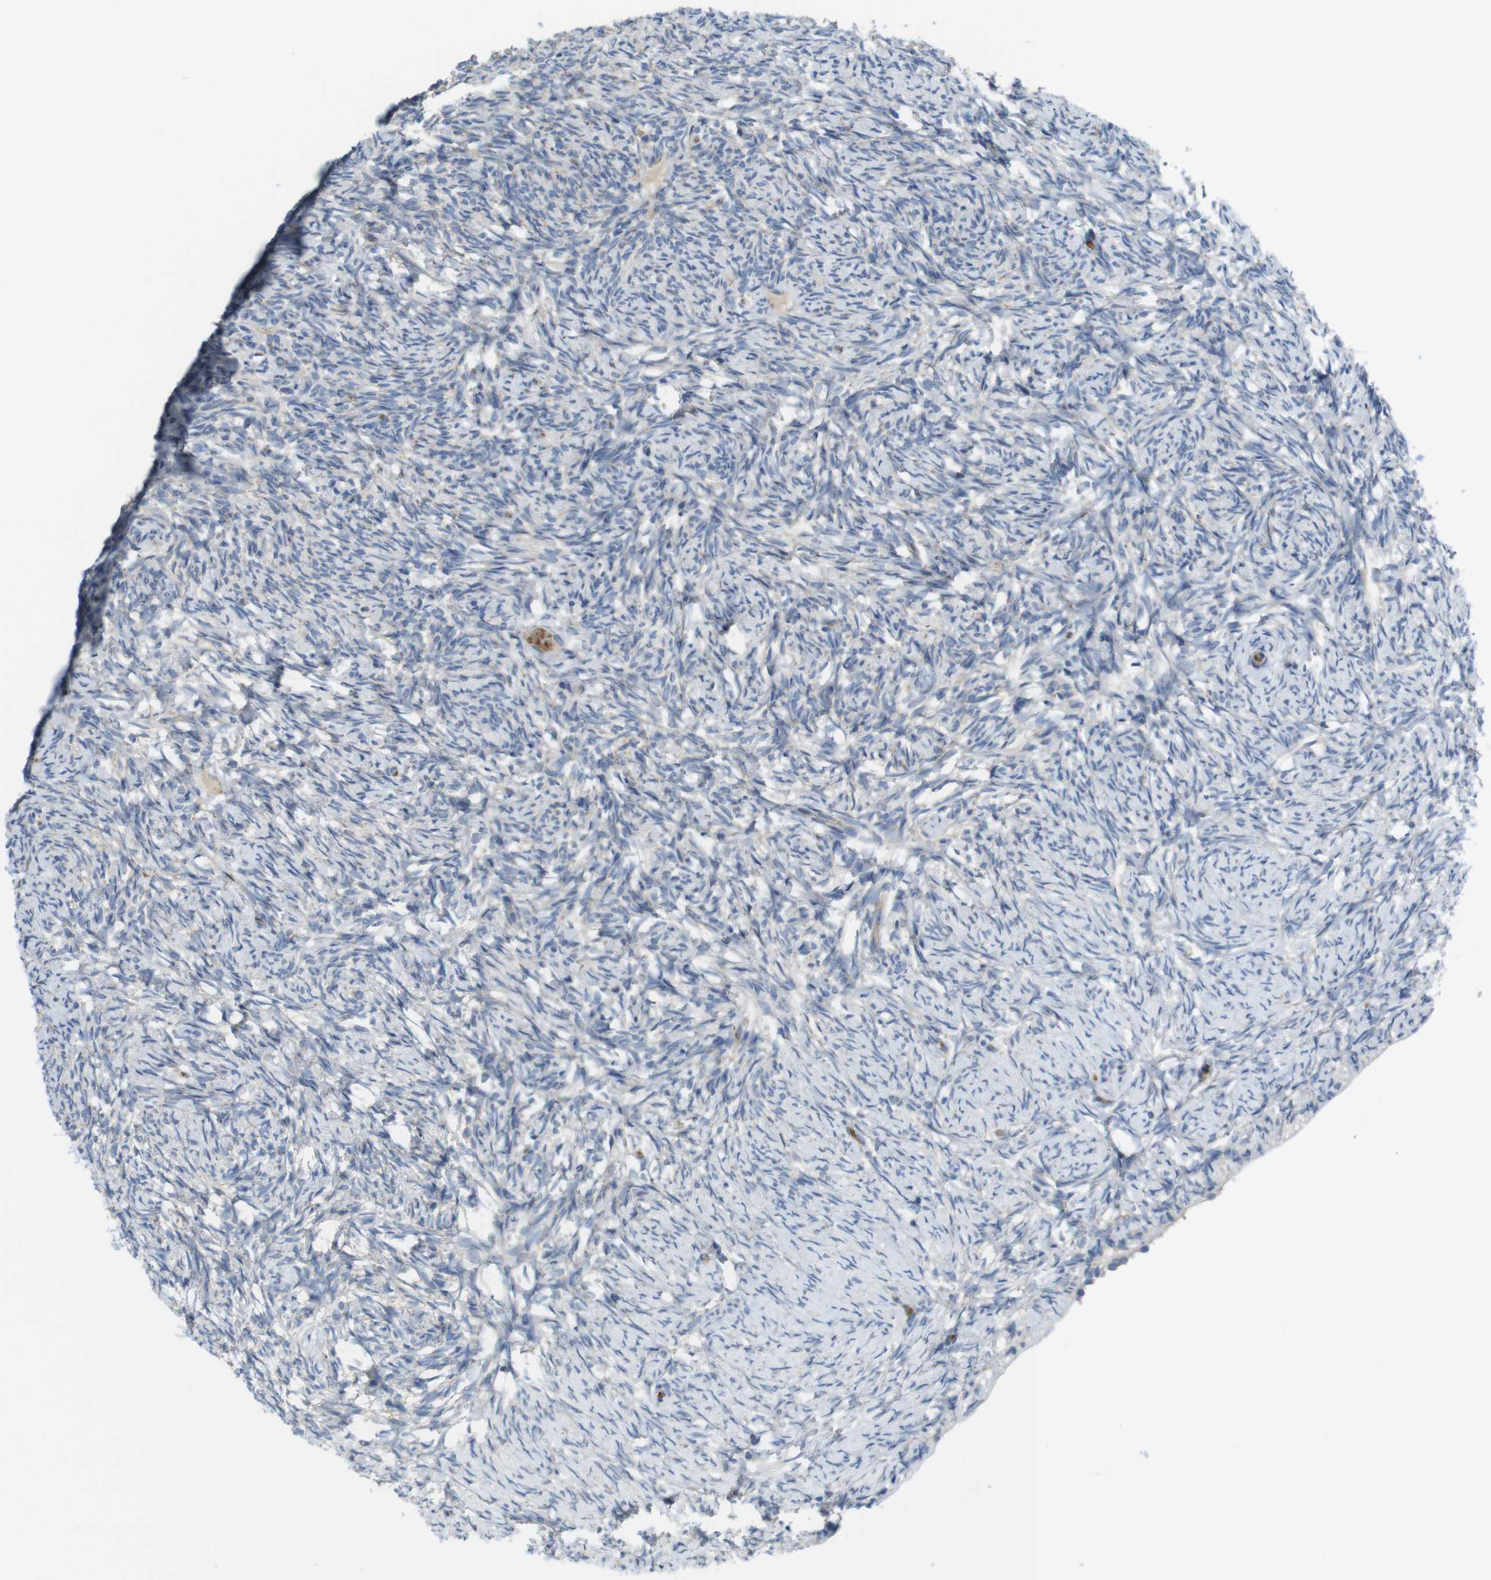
{"staining": {"intensity": "negative", "quantity": "none", "location": "none"}, "tissue": "ovary", "cell_type": "Ovarian stroma cells", "image_type": "normal", "snomed": [{"axis": "morphology", "description": "Normal tissue, NOS"}, {"axis": "topography", "description": "Ovary"}], "caption": "Ovarian stroma cells show no significant protein expression in normal ovary. Brightfield microscopy of immunohistochemistry stained with DAB (brown) and hematoxylin (blue), captured at high magnification.", "gene": "MARCHF1", "patient": {"sex": "female", "age": 60}}